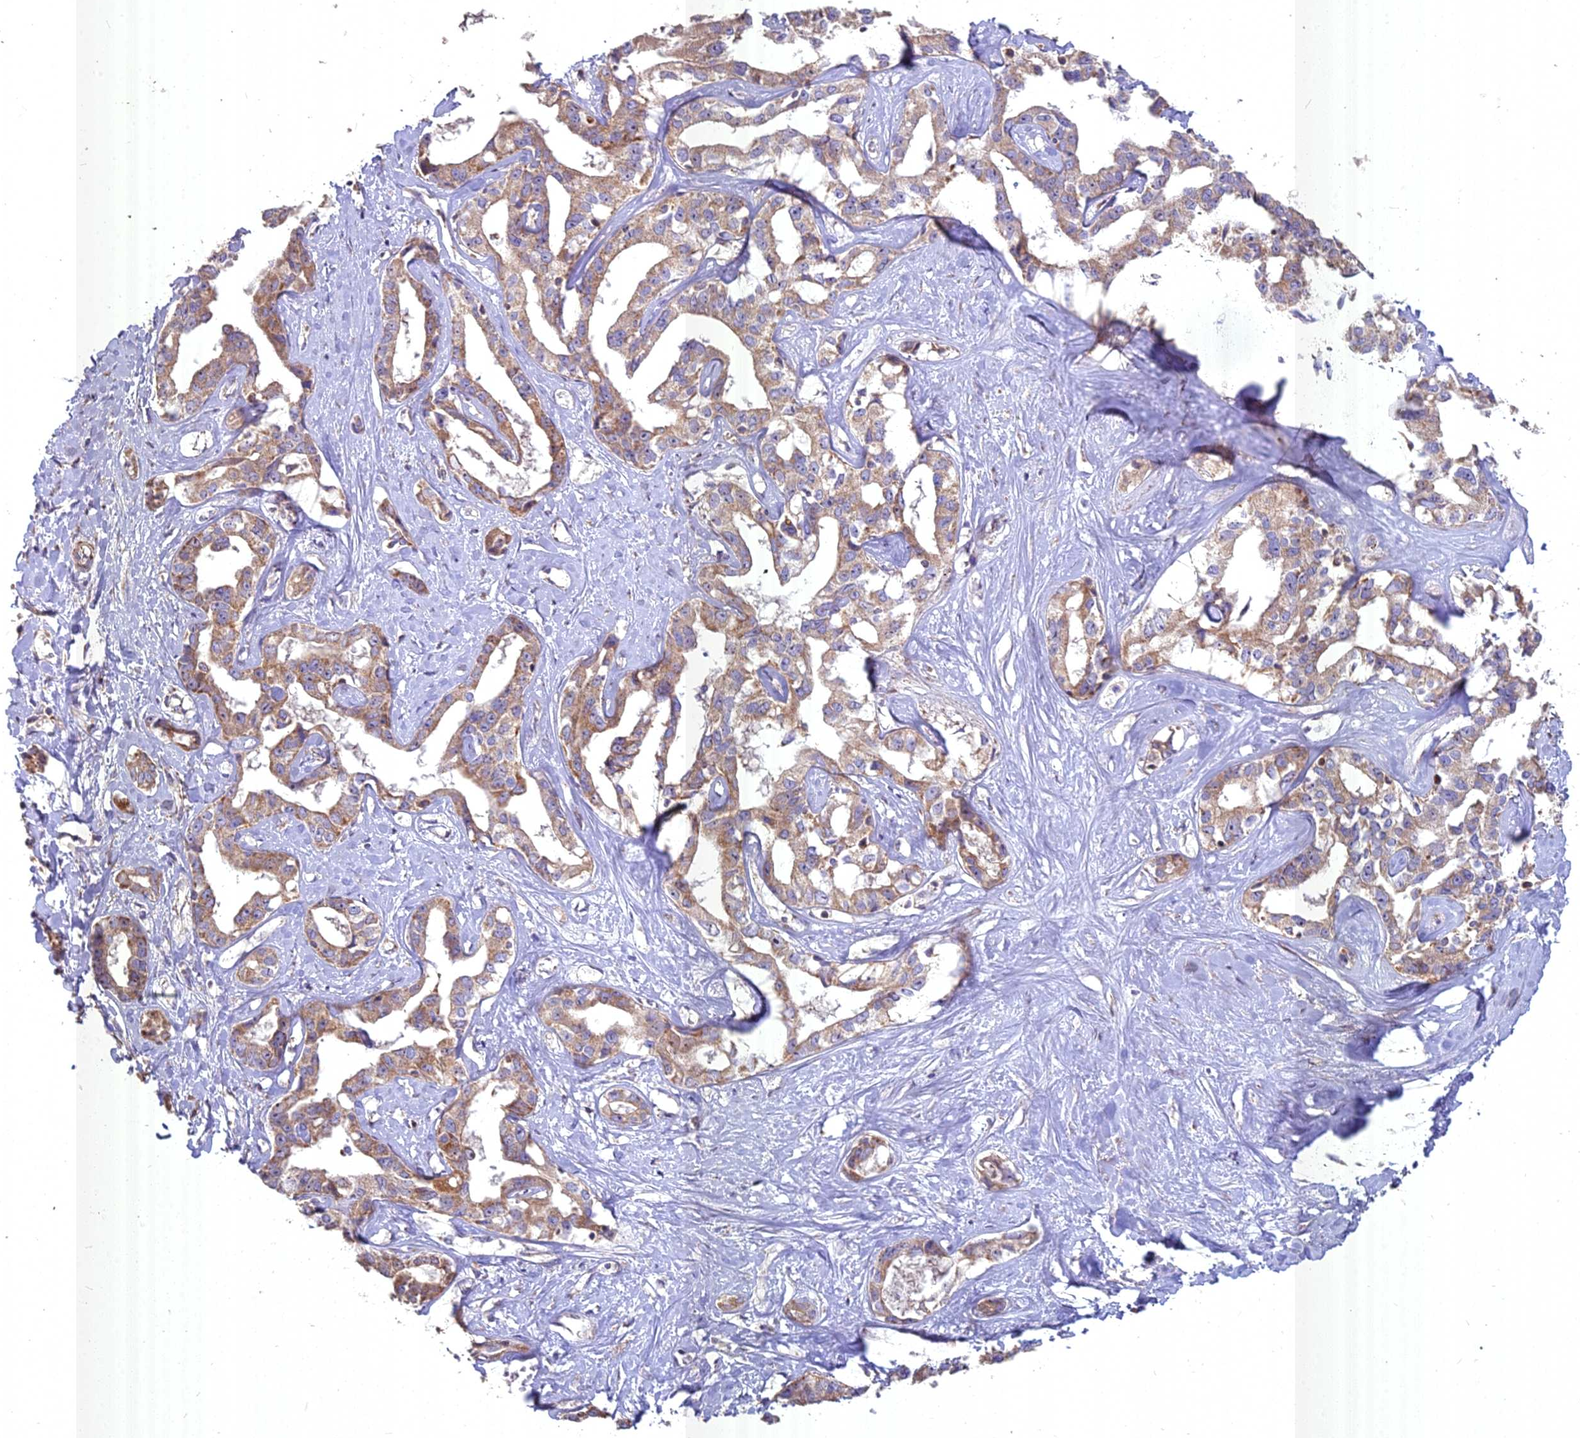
{"staining": {"intensity": "moderate", "quantity": ">75%", "location": "cytoplasmic/membranous"}, "tissue": "liver cancer", "cell_type": "Tumor cells", "image_type": "cancer", "snomed": [{"axis": "morphology", "description": "Cholangiocarcinoma"}, {"axis": "topography", "description": "Liver"}], "caption": "The photomicrograph displays immunohistochemical staining of liver cancer (cholangiocarcinoma). There is moderate cytoplasmic/membranous staining is seen in about >75% of tumor cells. (DAB (3,3'-diaminobenzidine) IHC, brown staining for protein, blue staining for nuclei).", "gene": "COX11", "patient": {"sex": "male", "age": 59}}